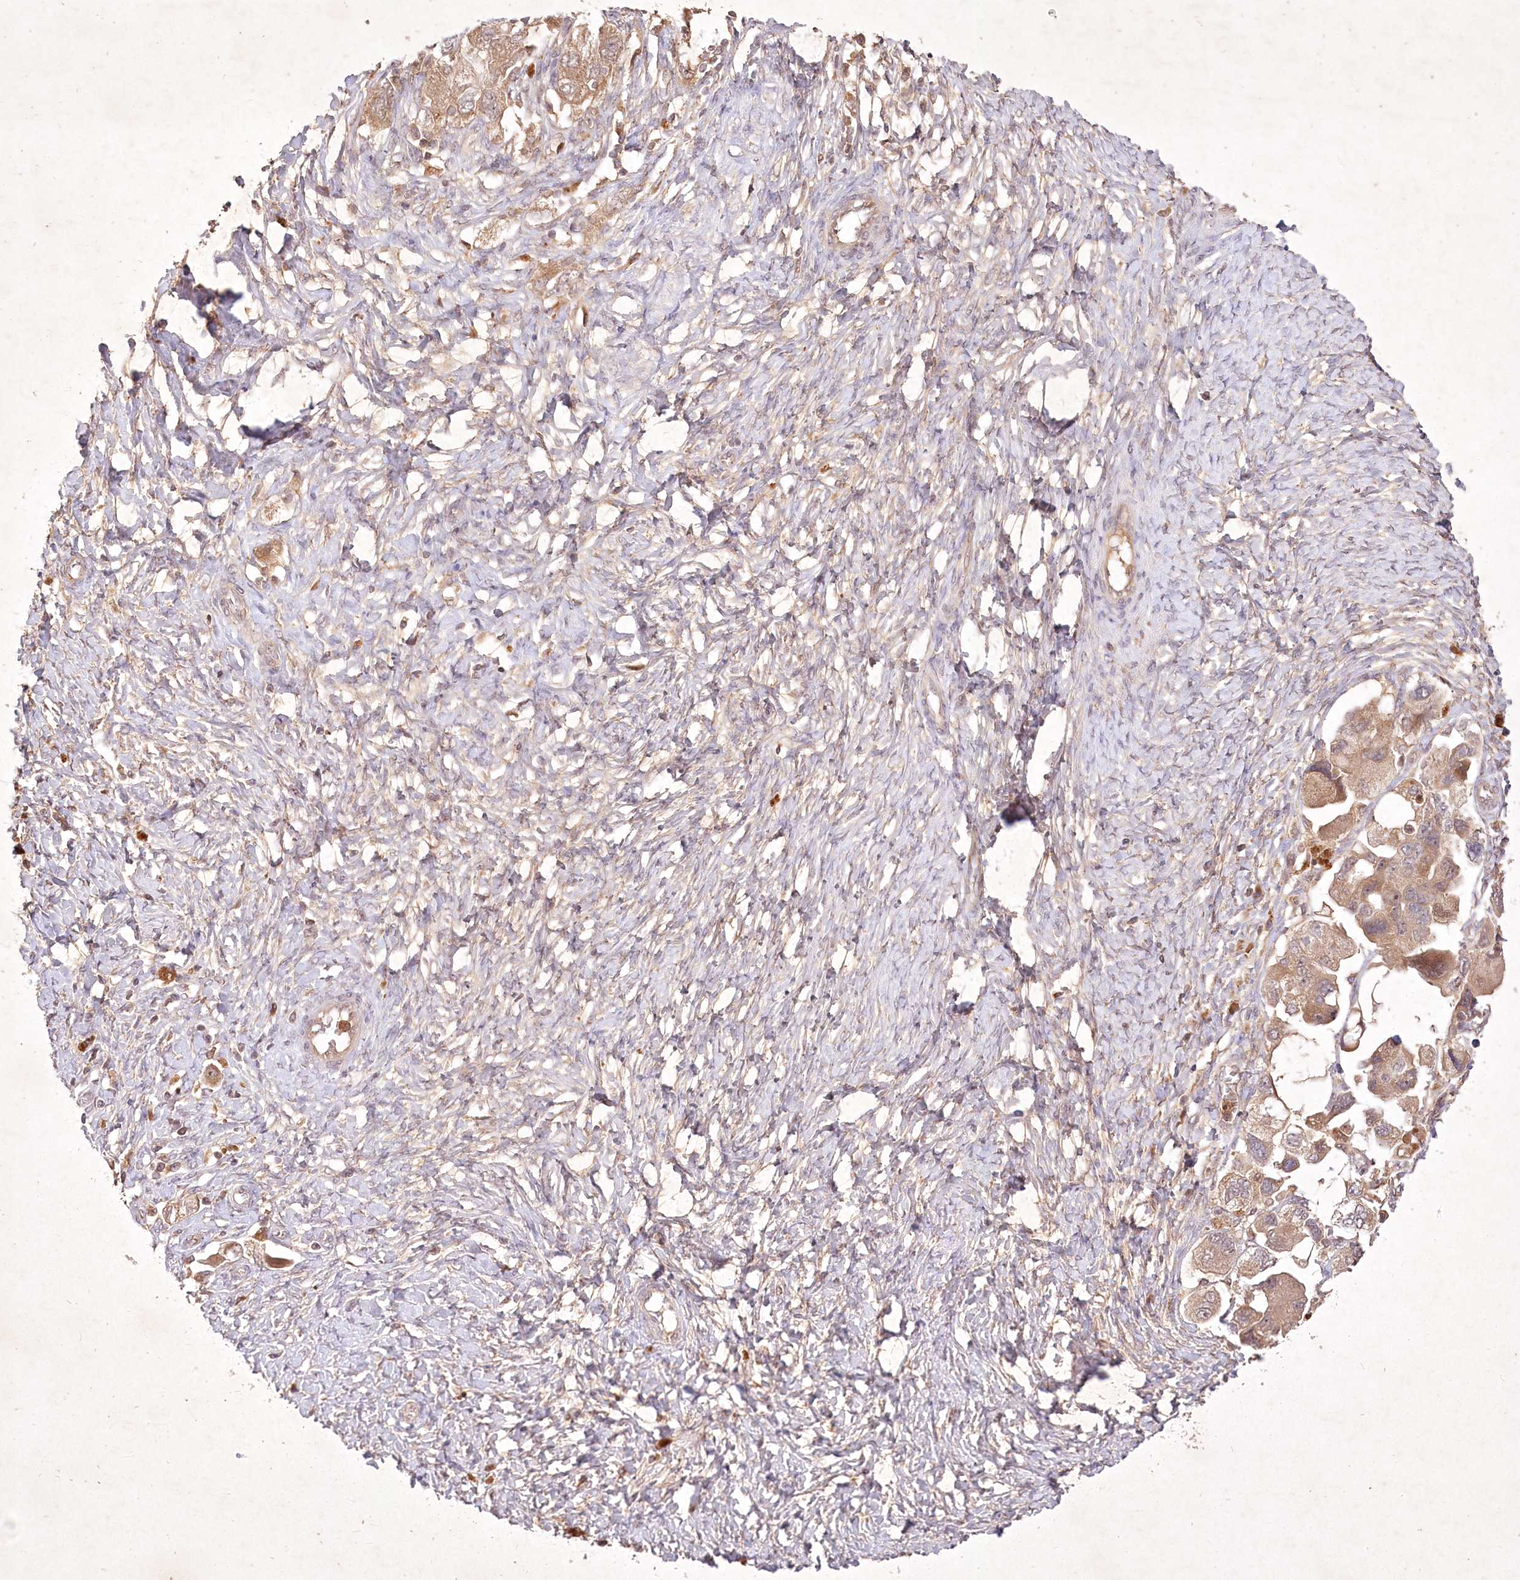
{"staining": {"intensity": "weak", "quantity": ">75%", "location": "cytoplasmic/membranous"}, "tissue": "ovarian cancer", "cell_type": "Tumor cells", "image_type": "cancer", "snomed": [{"axis": "morphology", "description": "Carcinoma, NOS"}, {"axis": "morphology", "description": "Cystadenocarcinoma, serous, NOS"}, {"axis": "topography", "description": "Ovary"}], "caption": "The micrograph demonstrates a brown stain indicating the presence of a protein in the cytoplasmic/membranous of tumor cells in ovarian serous cystadenocarcinoma.", "gene": "IRAK1BP1", "patient": {"sex": "female", "age": 69}}